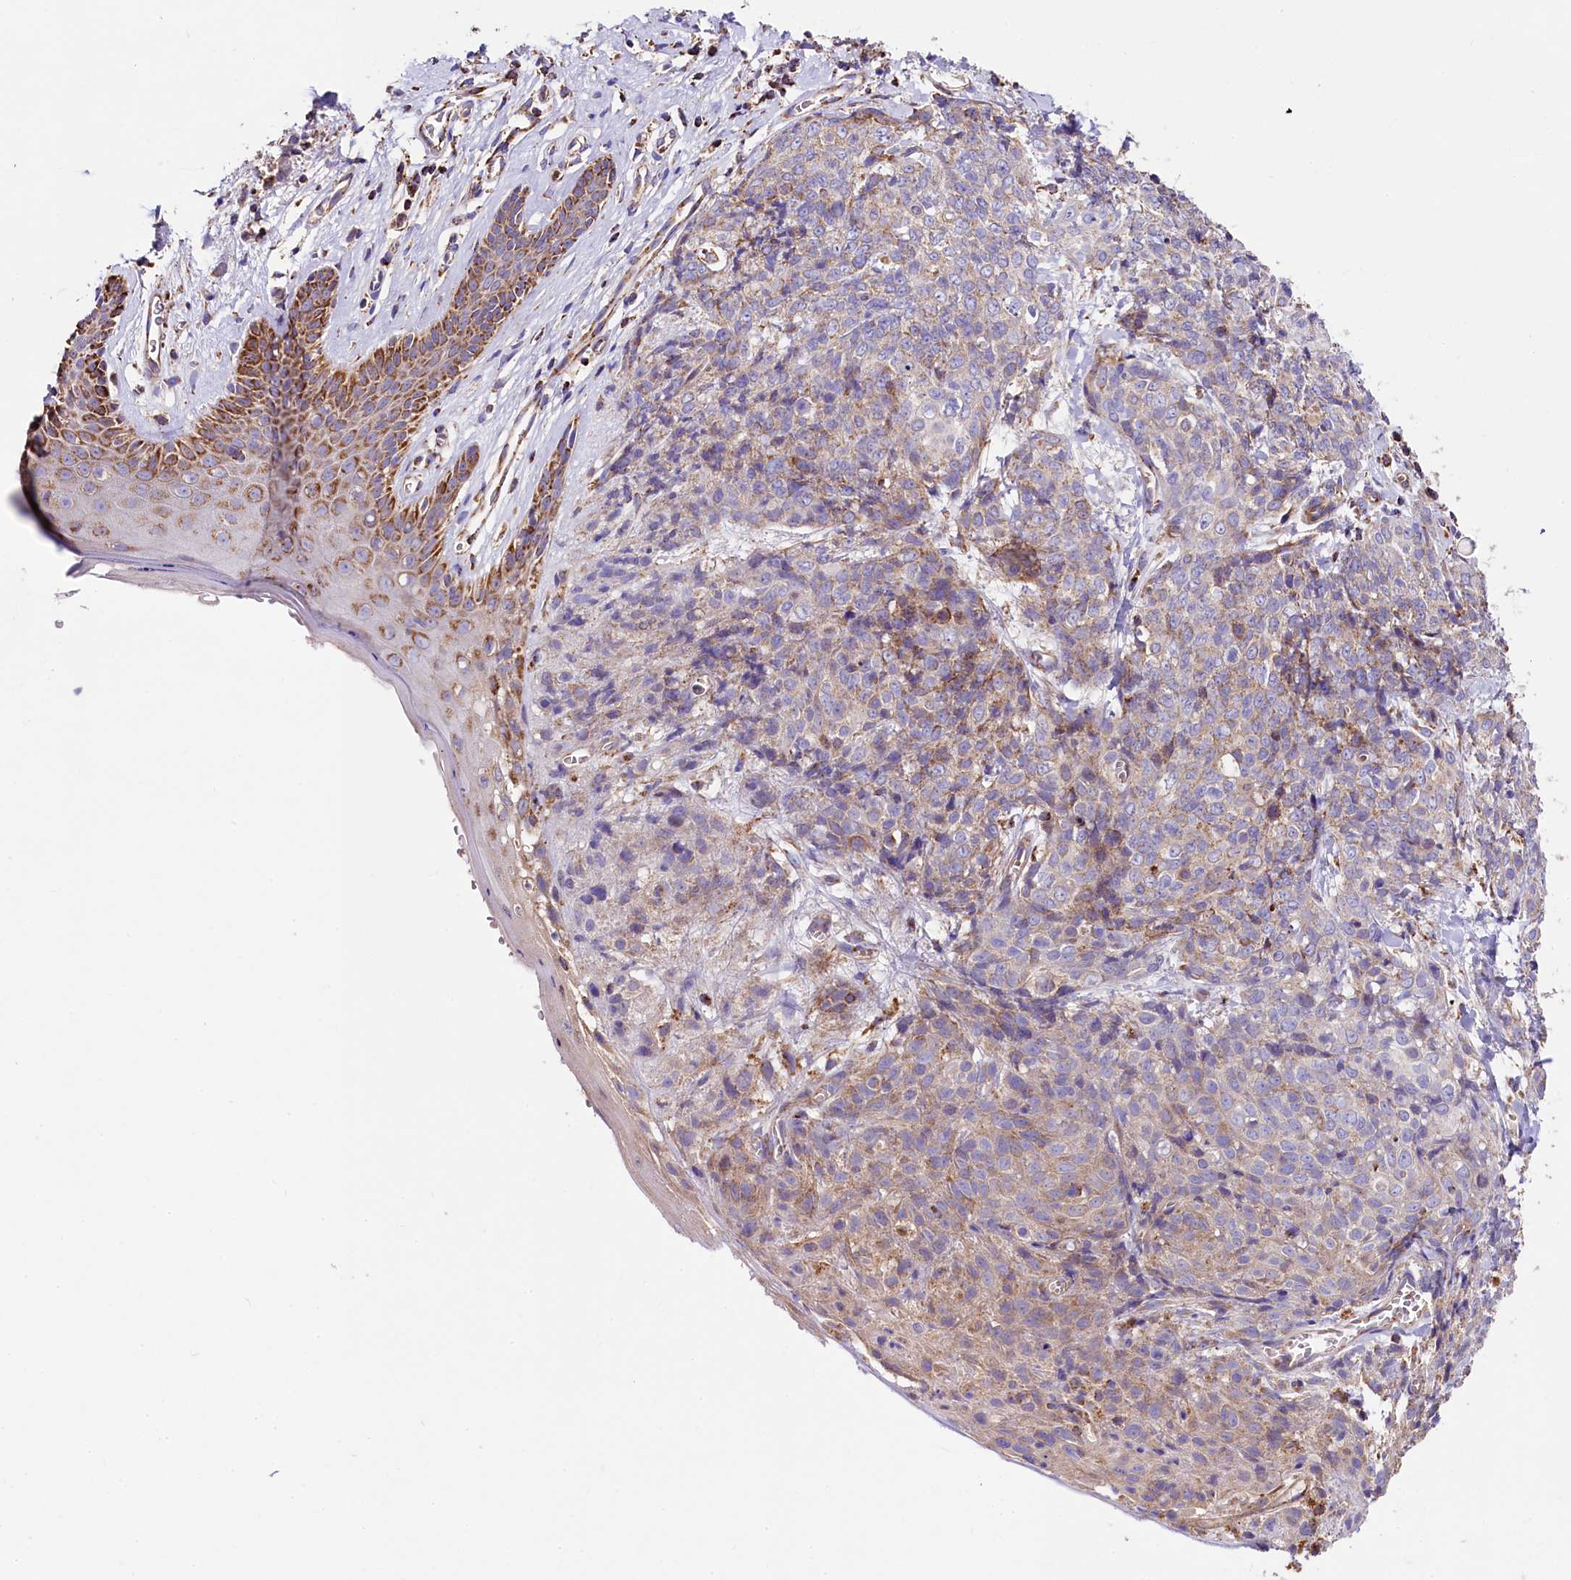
{"staining": {"intensity": "moderate", "quantity": "25%-75%", "location": "cytoplasmic/membranous"}, "tissue": "skin cancer", "cell_type": "Tumor cells", "image_type": "cancer", "snomed": [{"axis": "morphology", "description": "Squamous cell carcinoma, NOS"}, {"axis": "topography", "description": "Skin"}, {"axis": "topography", "description": "Vulva"}], "caption": "Tumor cells demonstrate moderate cytoplasmic/membranous positivity in approximately 25%-75% of cells in skin cancer (squamous cell carcinoma). (DAB IHC with brightfield microscopy, high magnification).", "gene": "CLYBL", "patient": {"sex": "female", "age": 85}}